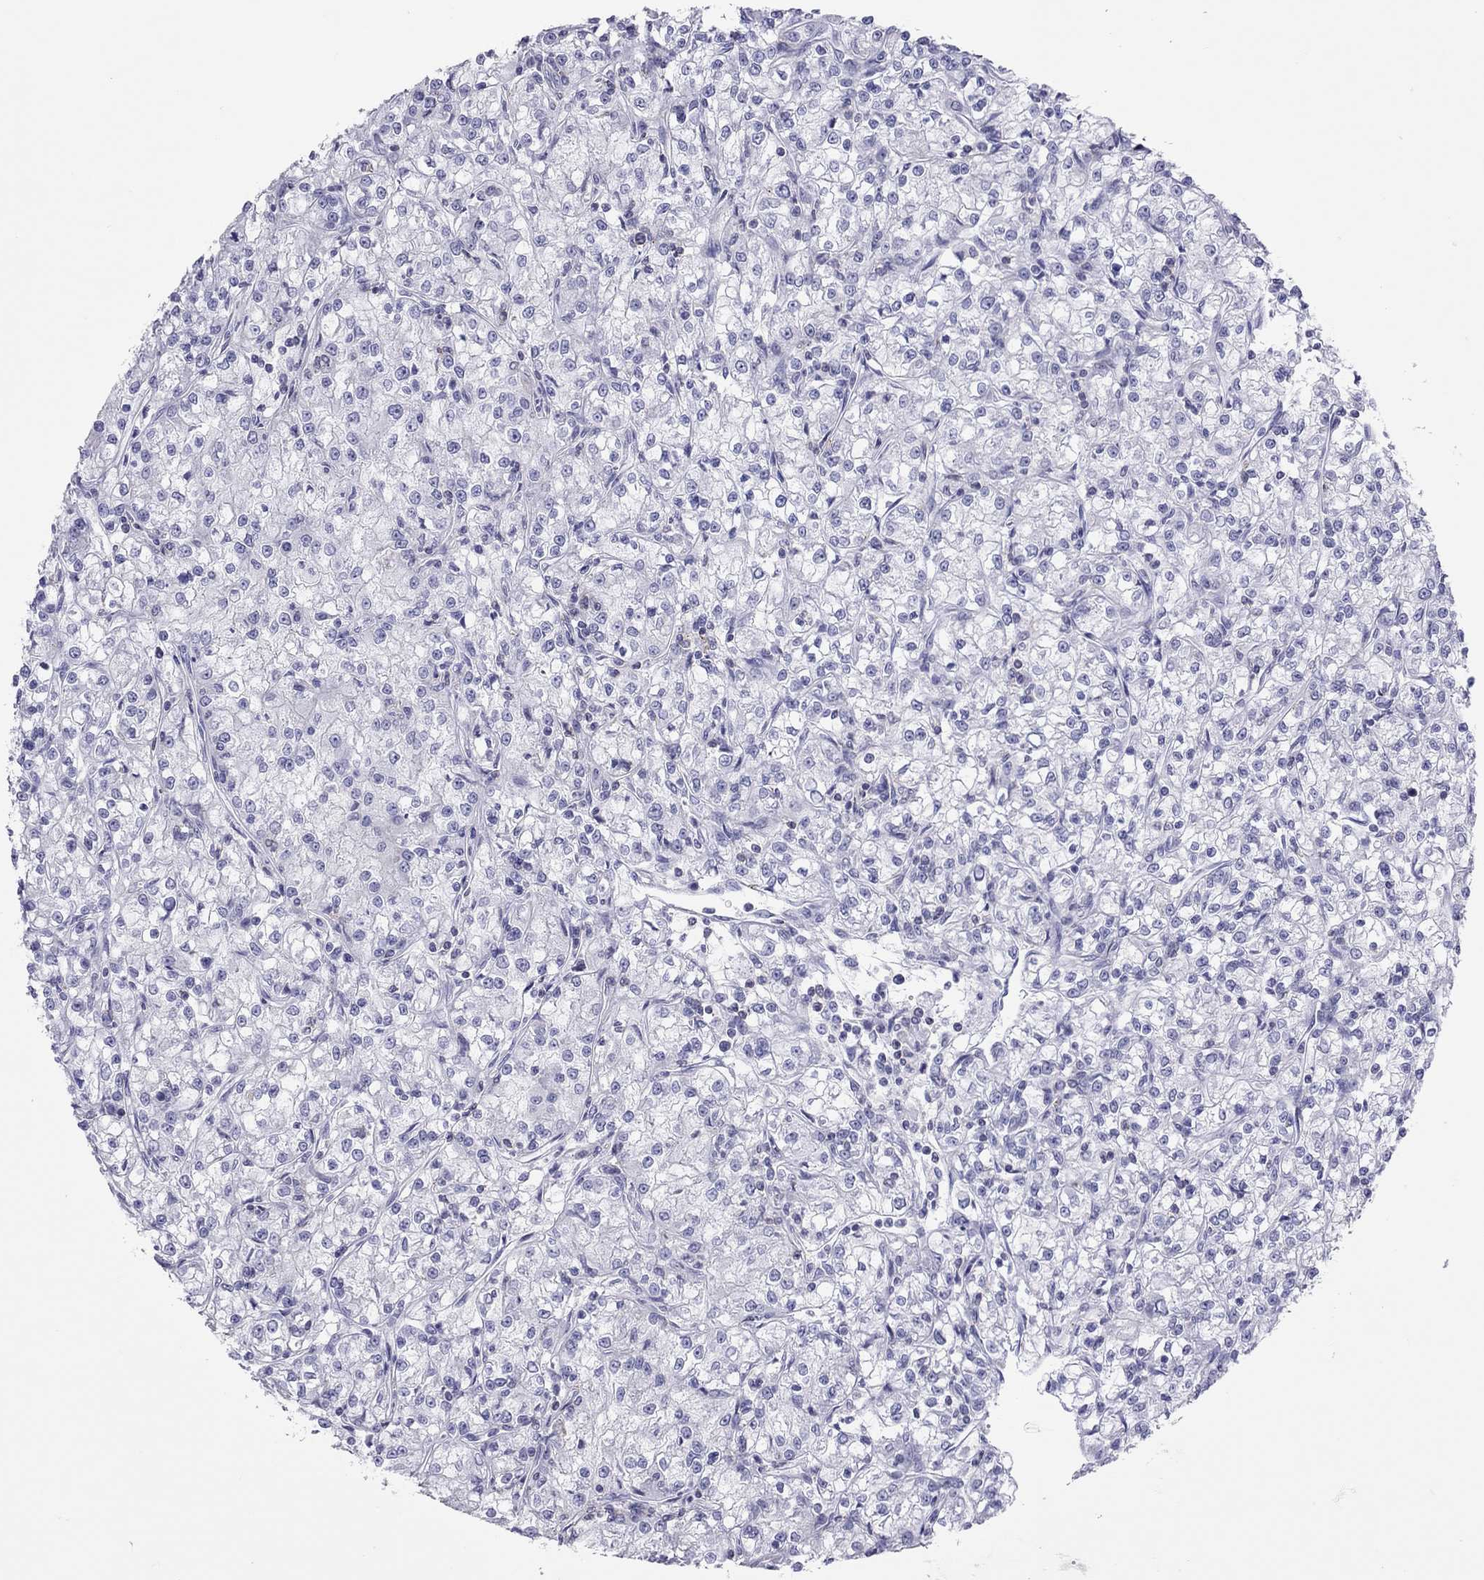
{"staining": {"intensity": "negative", "quantity": "none", "location": "none"}, "tissue": "renal cancer", "cell_type": "Tumor cells", "image_type": "cancer", "snomed": [{"axis": "morphology", "description": "Adenocarcinoma, NOS"}, {"axis": "topography", "description": "Kidney"}], "caption": "Immunohistochemical staining of human renal cancer (adenocarcinoma) reveals no significant expression in tumor cells.", "gene": "STAG3", "patient": {"sex": "female", "age": 59}}